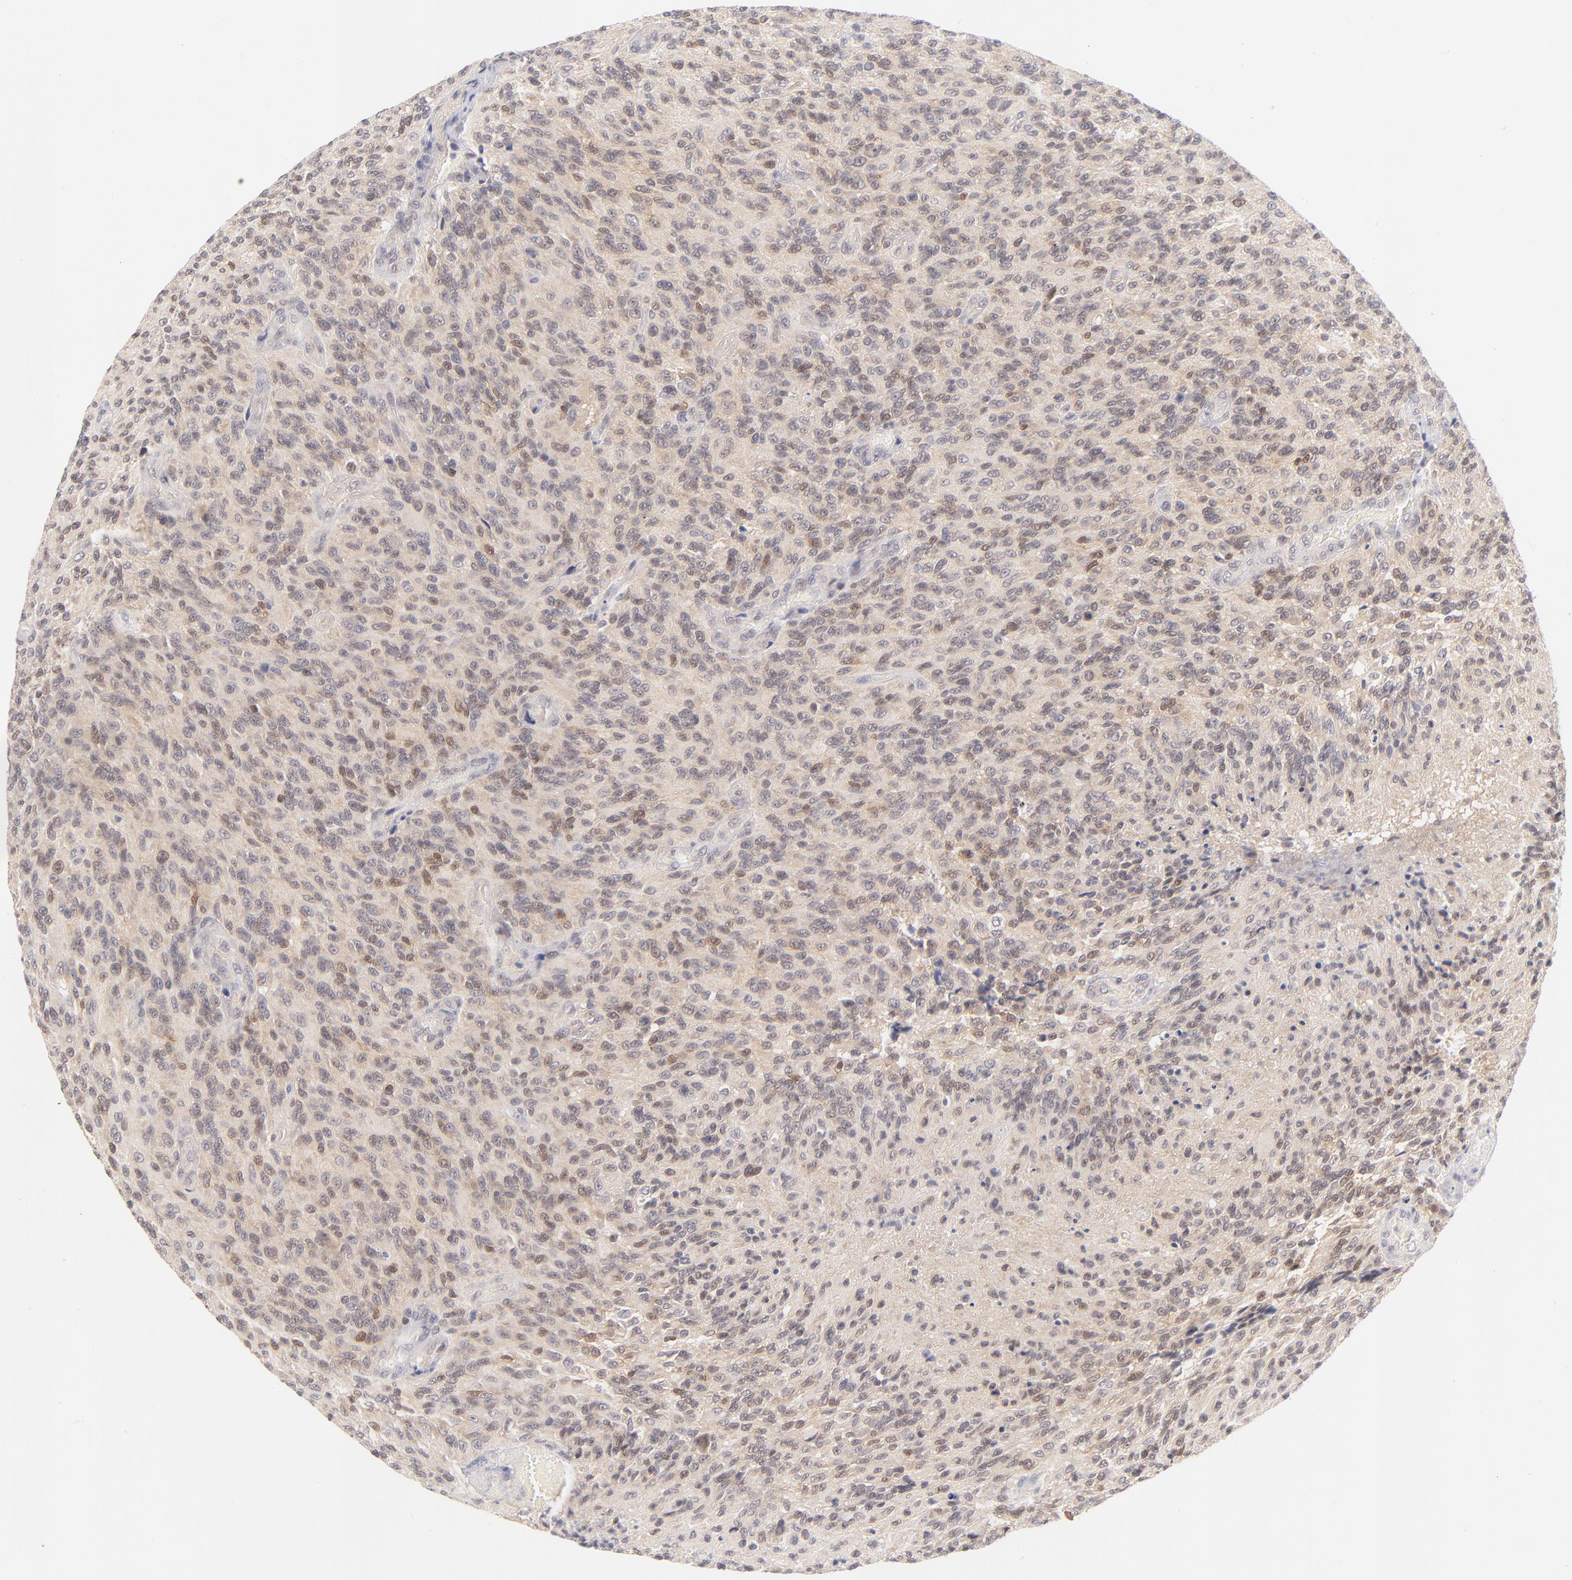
{"staining": {"intensity": "weak", "quantity": "25%-75%", "location": "cytoplasmic/membranous,nuclear"}, "tissue": "glioma", "cell_type": "Tumor cells", "image_type": "cancer", "snomed": [{"axis": "morphology", "description": "Normal tissue, NOS"}, {"axis": "morphology", "description": "Glioma, malignant, High grade"}, {"axis": "topography", "description": "Cerebral cortex"}], "caption": "Approximately 25%-75% of tumor cells in malignant glioma (high-grade) display weak cytoplasmic/membranous and nuclear protein positivity as visualized by brown immunohistochemical staining.", "gene": "CASP6", "patient": {"sex": "male", "age": 56}}